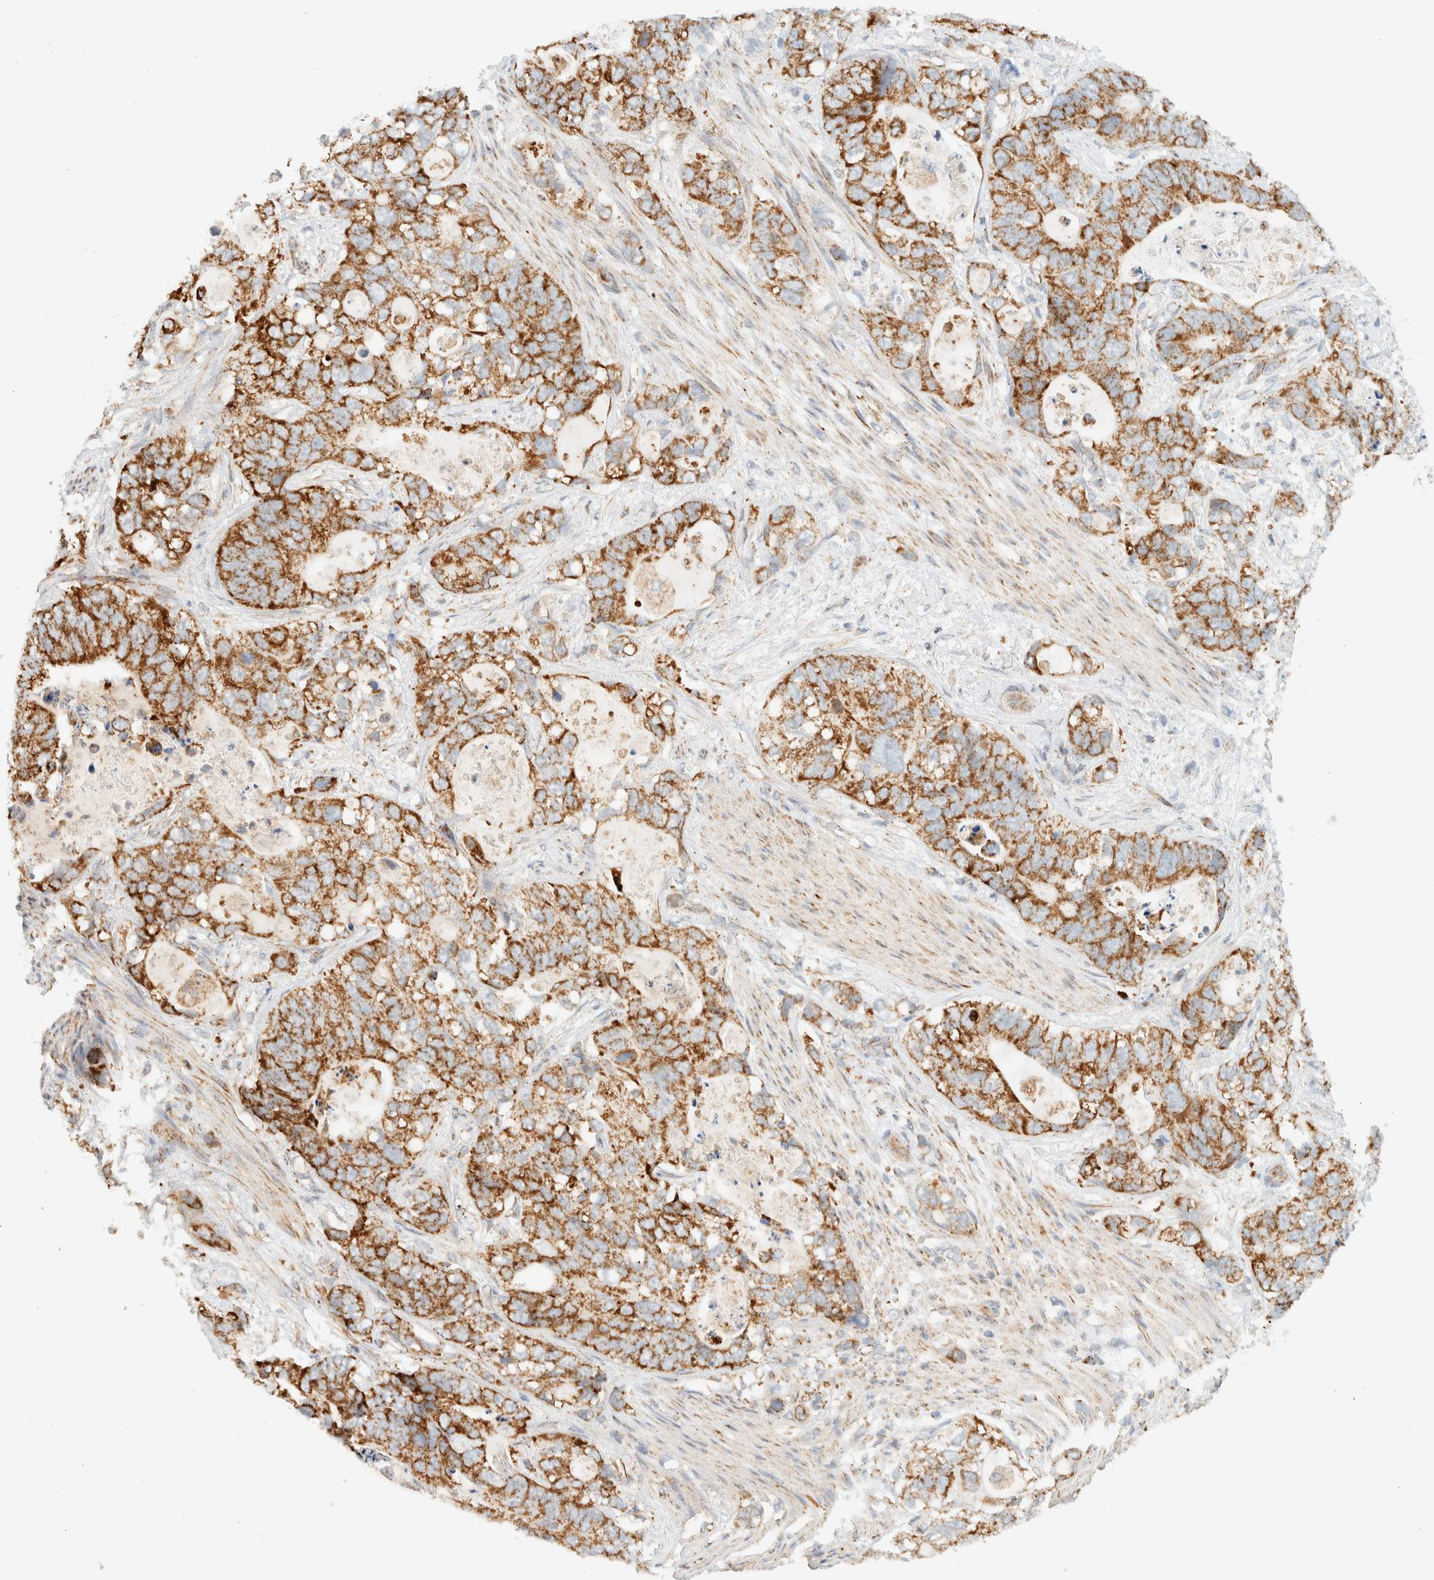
{"staining": {"intensity": "strong", "quantity": ">75%", "location": "cytoplasmic/membranous"}, "tissue": "stomach cancer", "cell_type": "Tumor cells", "image_type": "cancer", "snomed": [{"axis": "morphology", "description": "Normal tissue, NOS"}, {"axis": "morphology", "description": "Adenocarcinoma, NOS"}, {"axis": "topography", "description": "Stomach"}], "caption": "The immunohistochemical stain highlights strong cytoplasmic/membranous staining in tumor cells of adenocarcinoma (stomach) tissue.", "gene": "KIFAP3", "patient": {"sex": "female", "age": 89}}